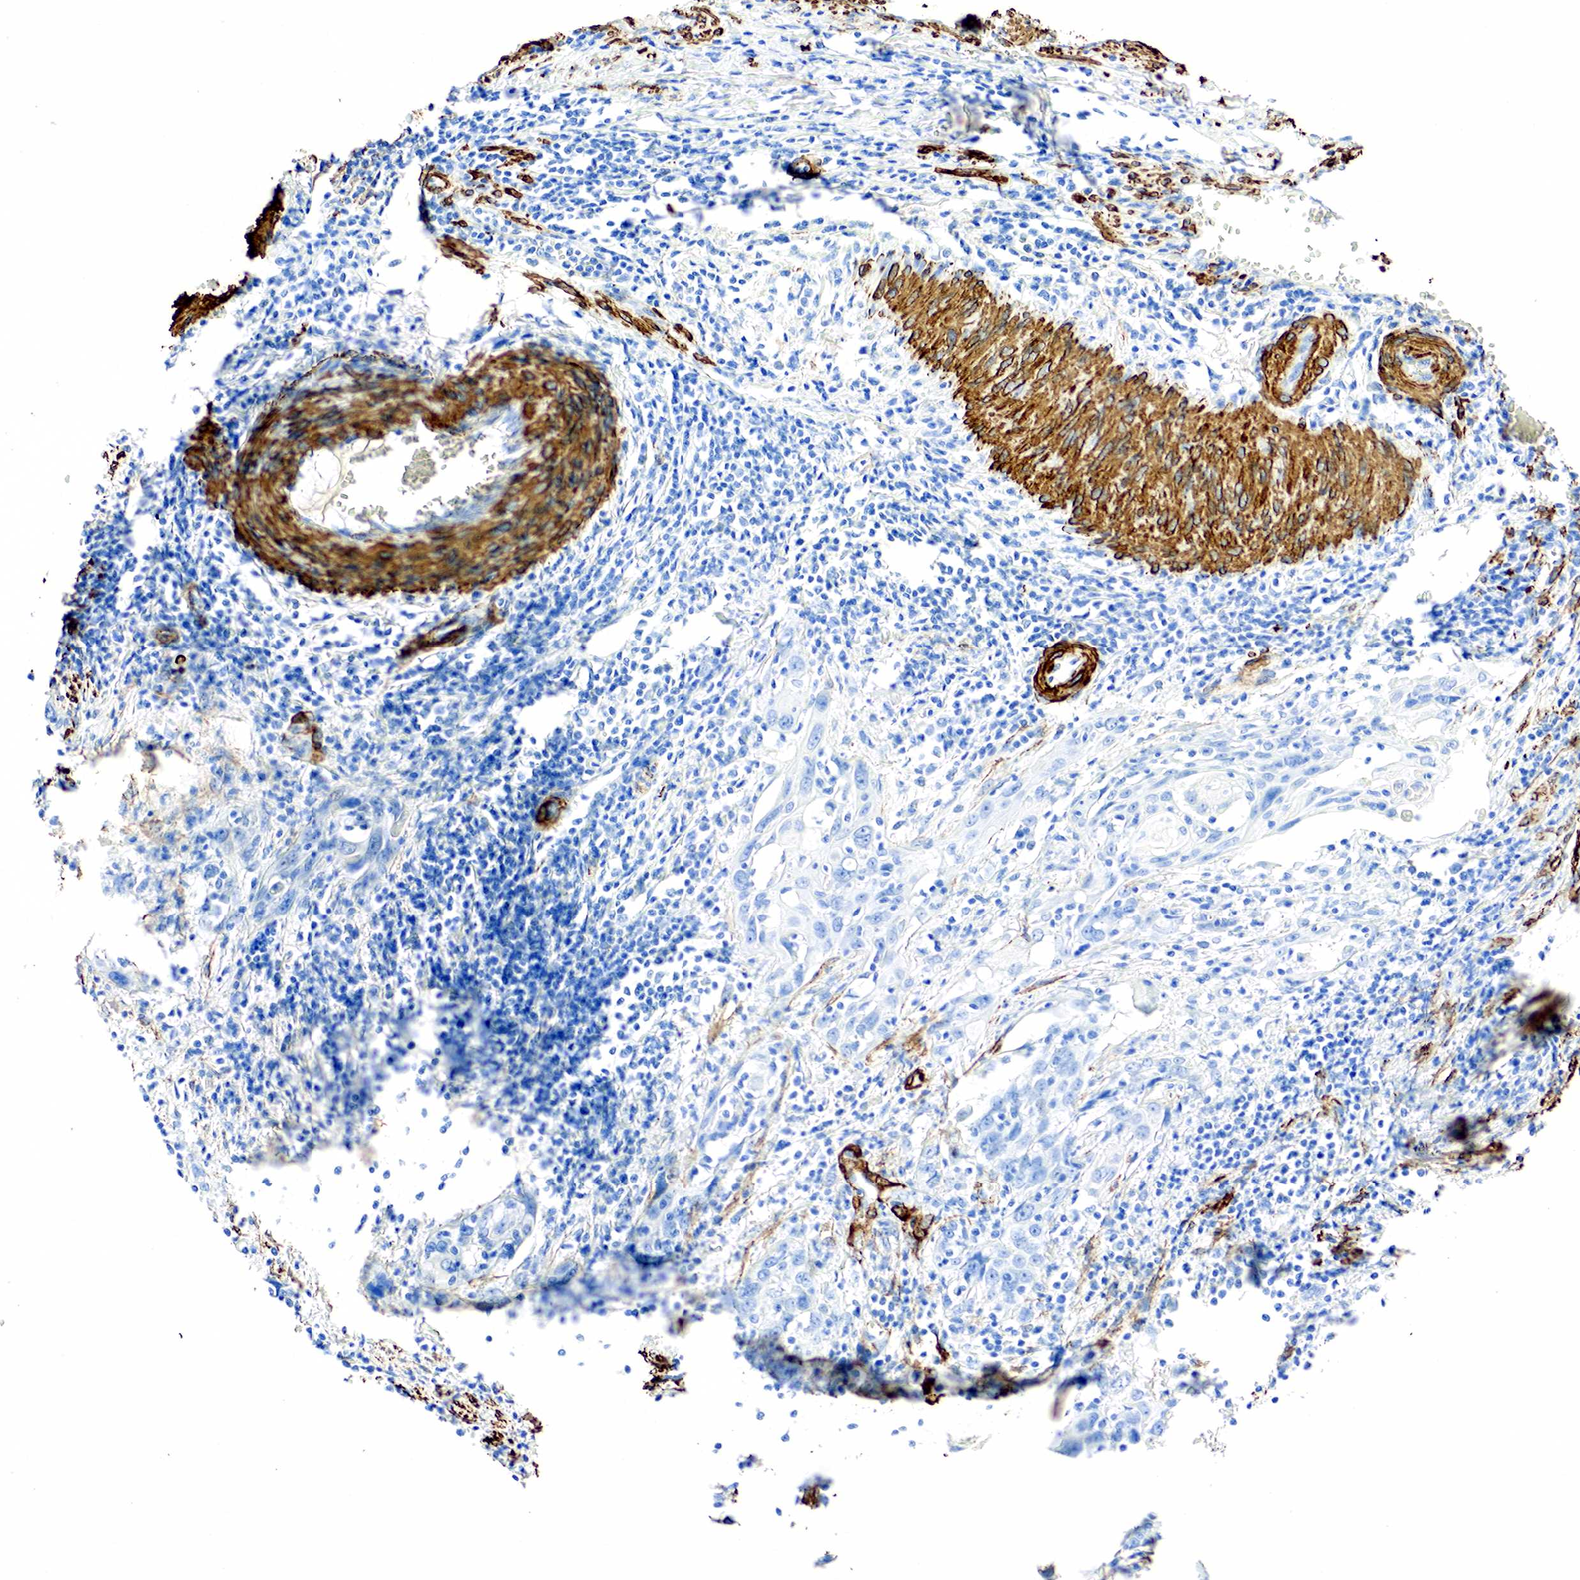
{"staining": {"intensity": "negative", "quantity": "none", "location": "none"}, "tissue": "cervical cancer", "cell_type": "Tumor cells", "image_type": "cancer", "snomed": [{"axis": "morphology", "description": "Squamous cell carcinoma, NOS"}, {"axis": "topography", "description": "Cervix"}], "caption": "DAB immunohistochemical staining of squamous cell carcinoma (cervical) shows no significant positivity in tumor cells. The staining was performed using DAB to visualize the protein expression in brown, while the nuclei were stained in blue with hematoxylin (Magnification: 20x).", "gene": "ACTA1", "patient": {"sex": "female", "age": 54}}